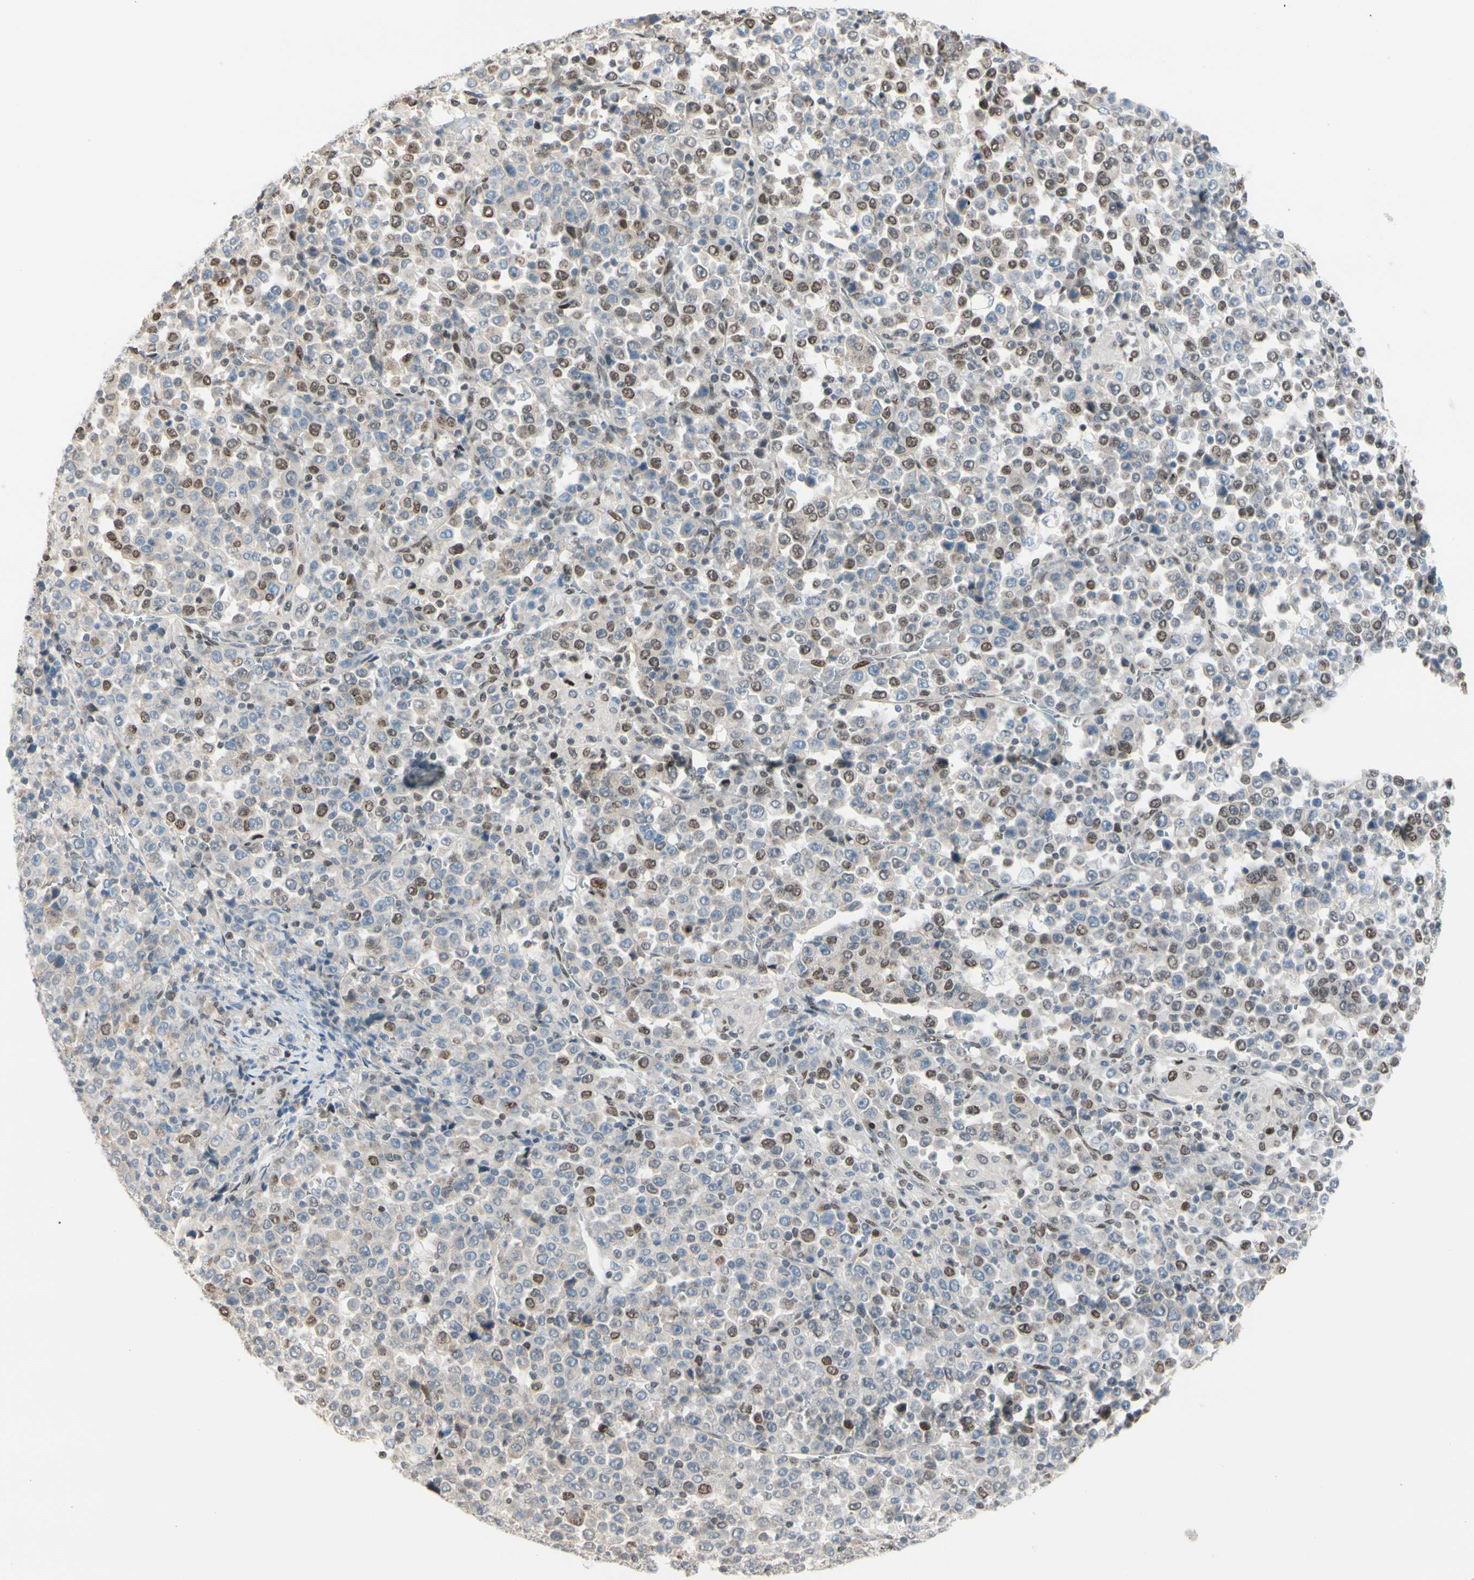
{"staining": {"intensity": "moderate", "quantity": "<25%", "location": "nuclear"}, "tissue": "stomach cancer", "cell_type": "Tumor cells", "image_type": "cancer", "snomed": [{"axis": "morphology", "description": "Normal tissue, NOS"}, {"axis": "morphology", "description": "Adenocarcinoma, NOS"}, {"axis": "topography", "description": "Stomach, upper"}, {"axis": "topography", "description": "Stomach"}], "caption": "A micrograph of stomach adenocarcinoma stained for a protein reveals moderate nuclear brown staining in tumor cells. The protein of interest is shown in brown color, while the nuclei are stained blue.", "gene": "SUFU", "patient": {"sex": "male", "age": 59}}